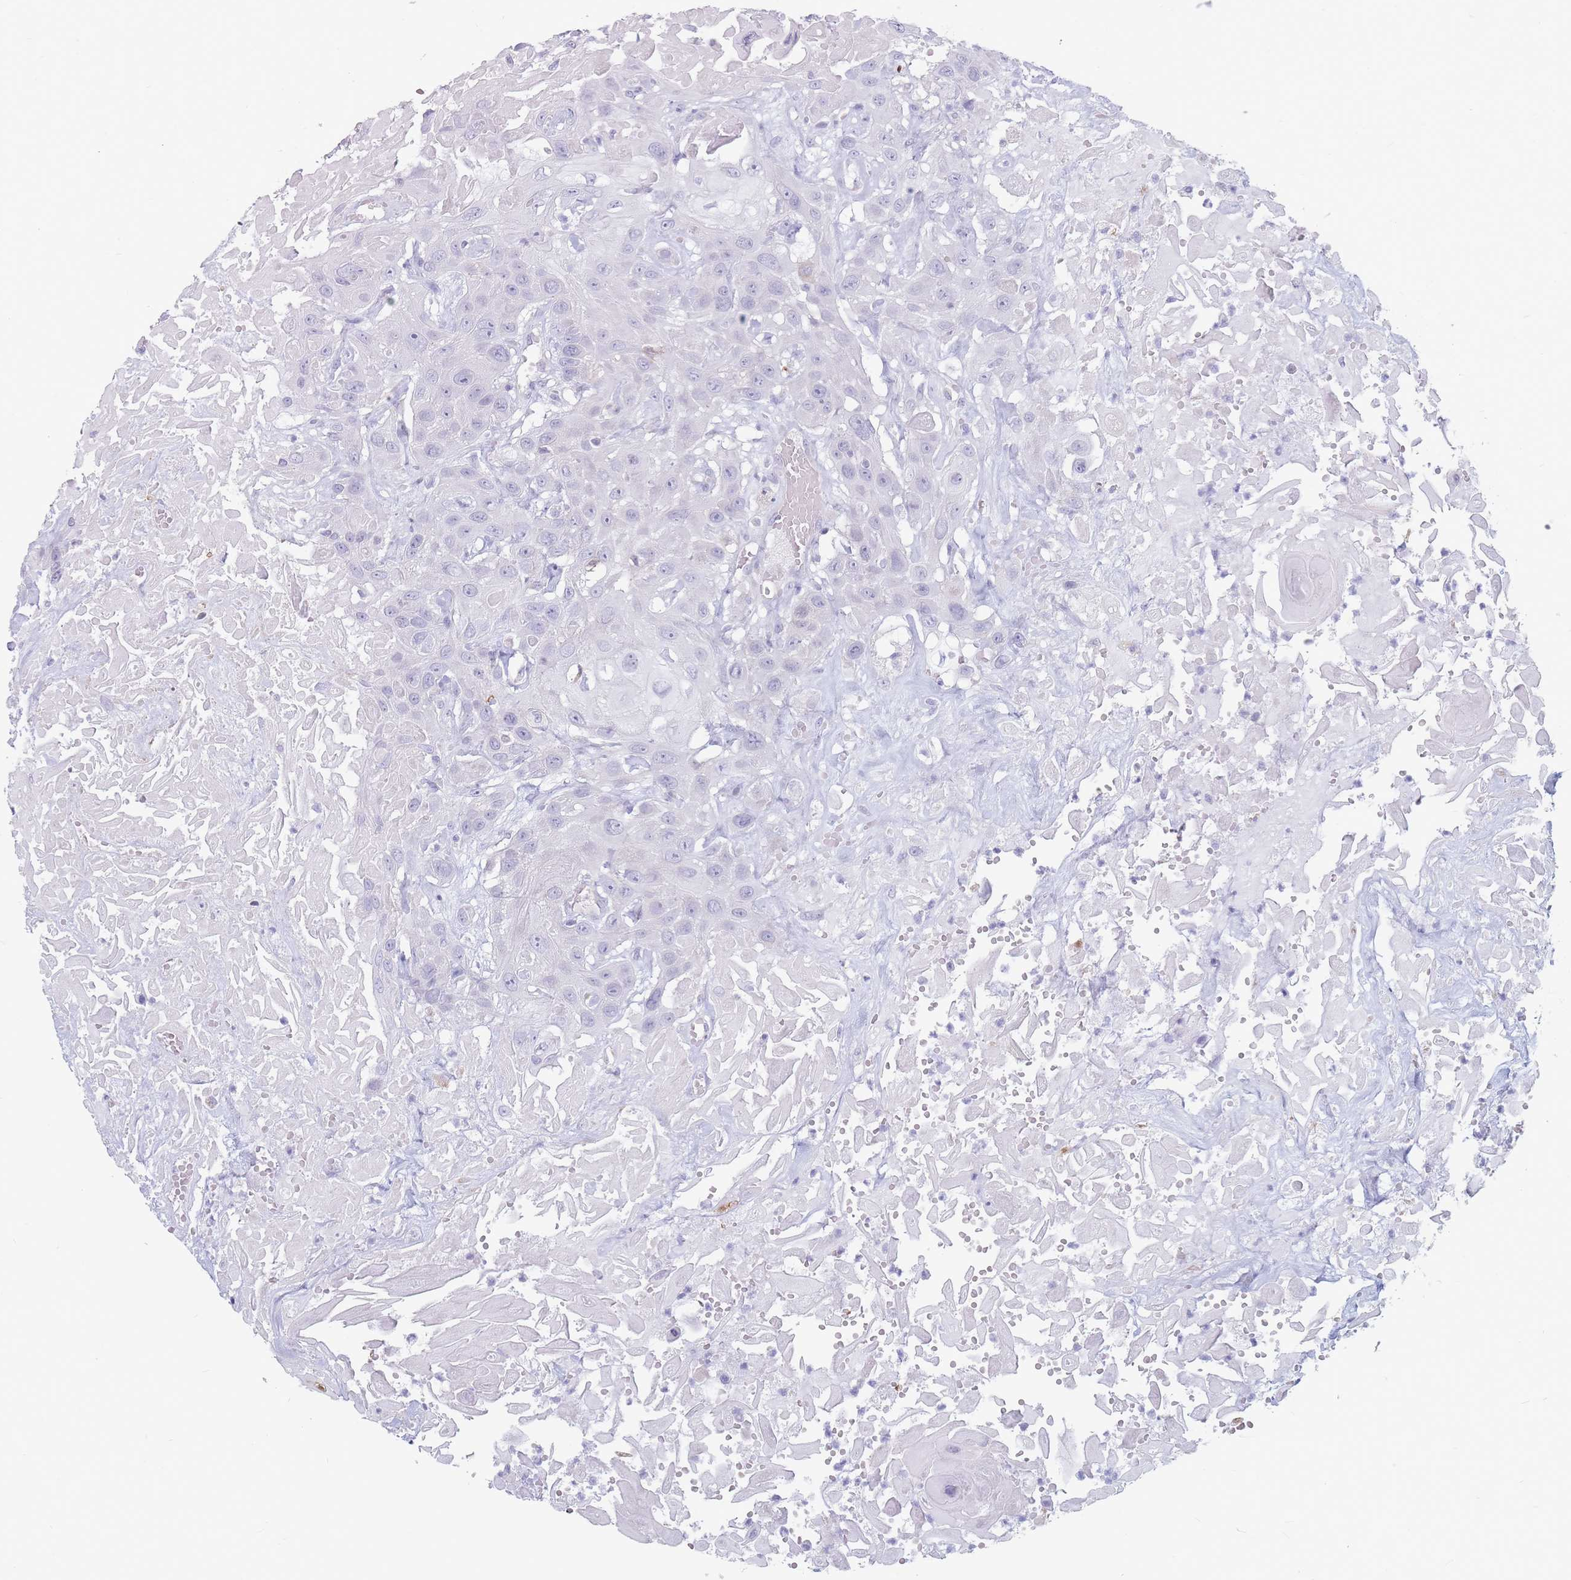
{"staining": {"intensity": "negative", "quantity": "none", "location": "none"}, "tissue": "head and neck cancer", "cell_type": "Tumor cells", "image_type": "cancer", "snomed": [{"axis": "morphology", "description": "Squamous cell carcinoma, NOS"}, {"axis": "topography", "description": "Head-Neck"}], "caption": "DAB immunohistochemical staining of head and neck cancer demonstrates no significant expression in tumor cells.", "gene": "PLPP1", "patient": {"sex": "male", "age": 81}}